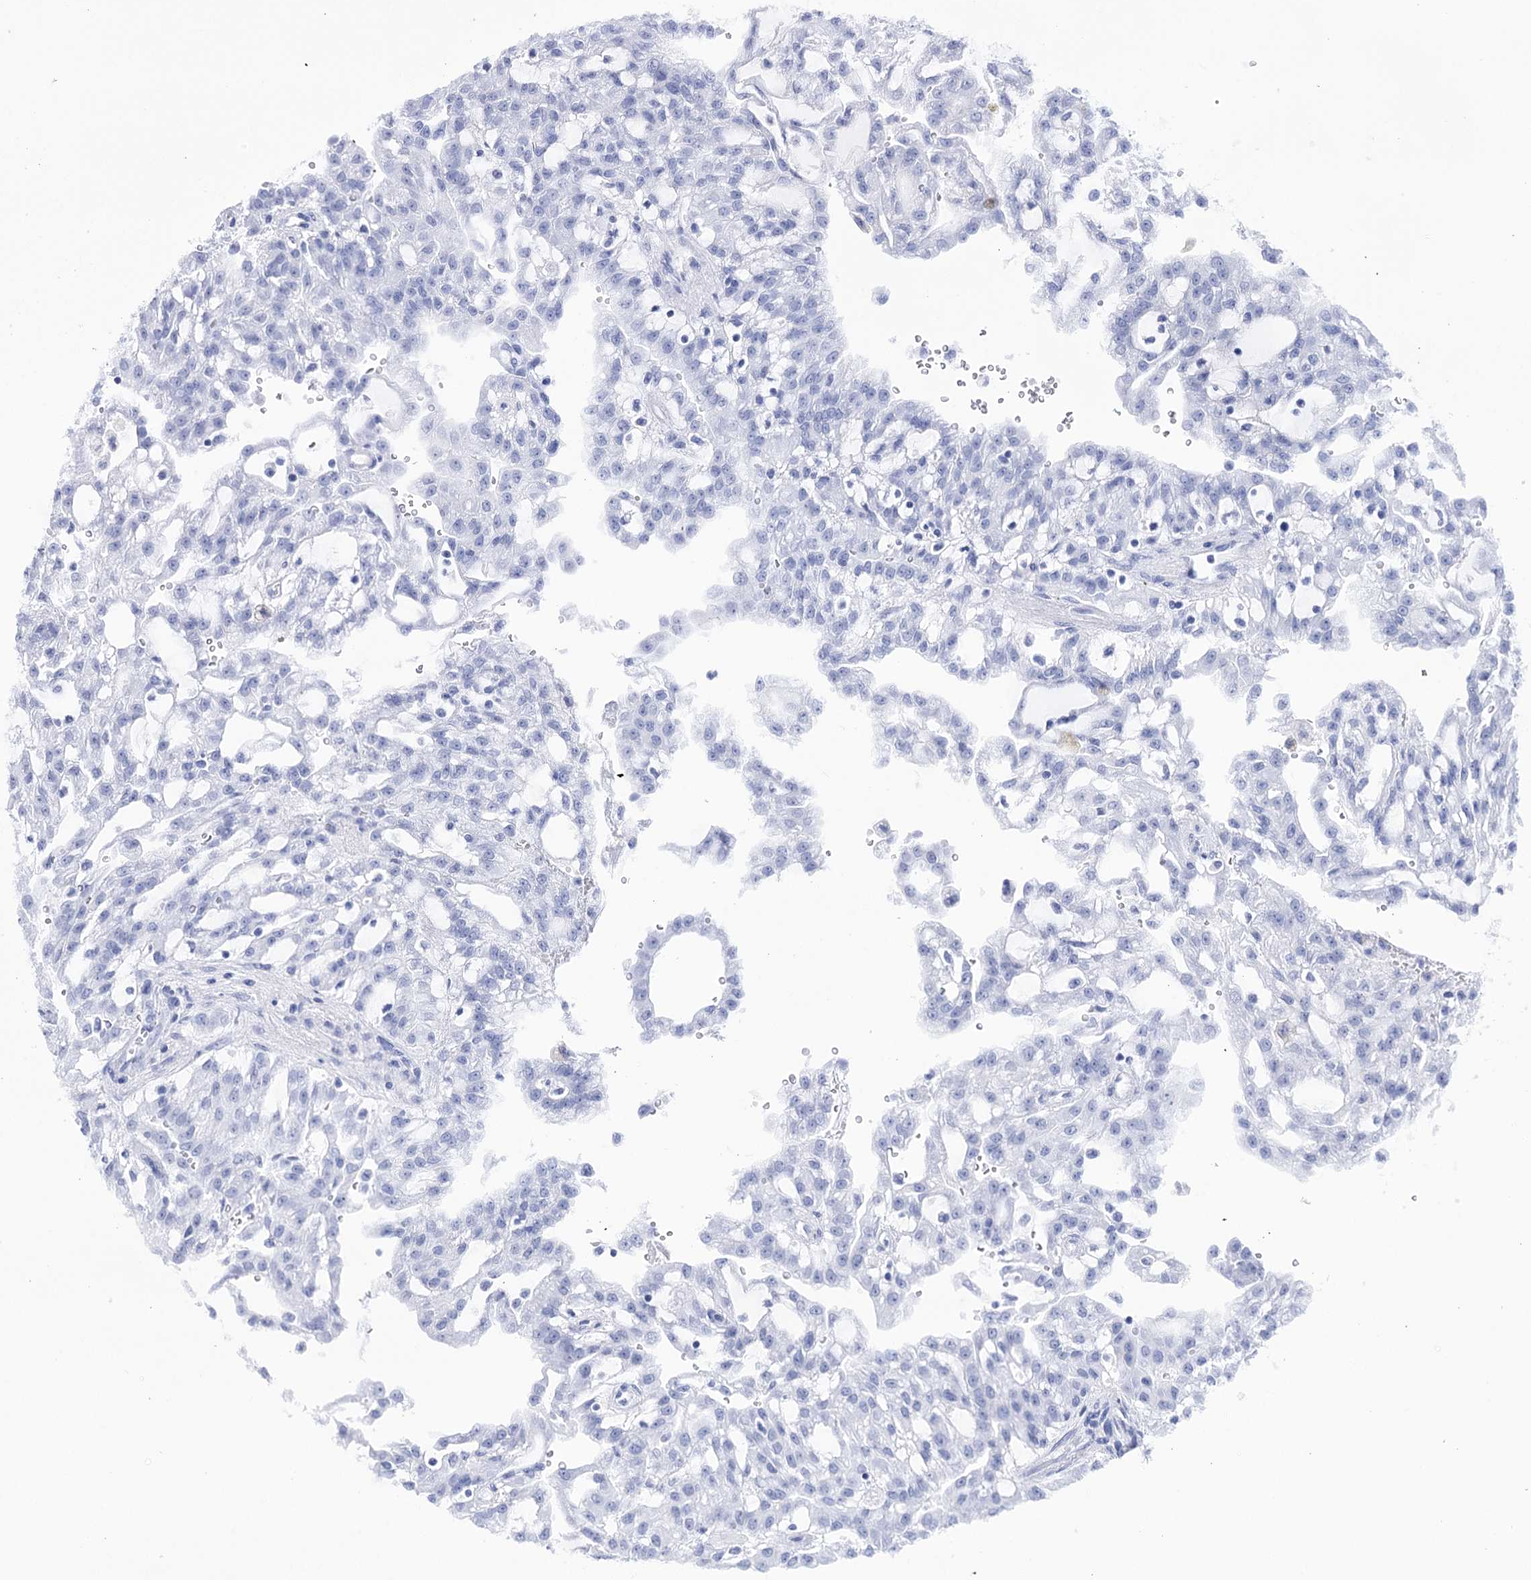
{"staining": {"intensity": "negative", "quantity": "none", "location": "none"}, "tissue": "renal cancer", "cell_type": "Tumor cells", "image_type": "cancer", "snomed": [{"axis": "morphology", "description": "Adenocarcinoma, NOS"}, {"axis": "topography", "description": "Kidney"}], "caption": "Immunohistochemistry (IHC) image of adenocarcinoma (renal) stained for a protein (brown), which reveals no expression in tumor cells.", "gene": "PCGF5", "patient": {"sex": "male", "age": 63}}